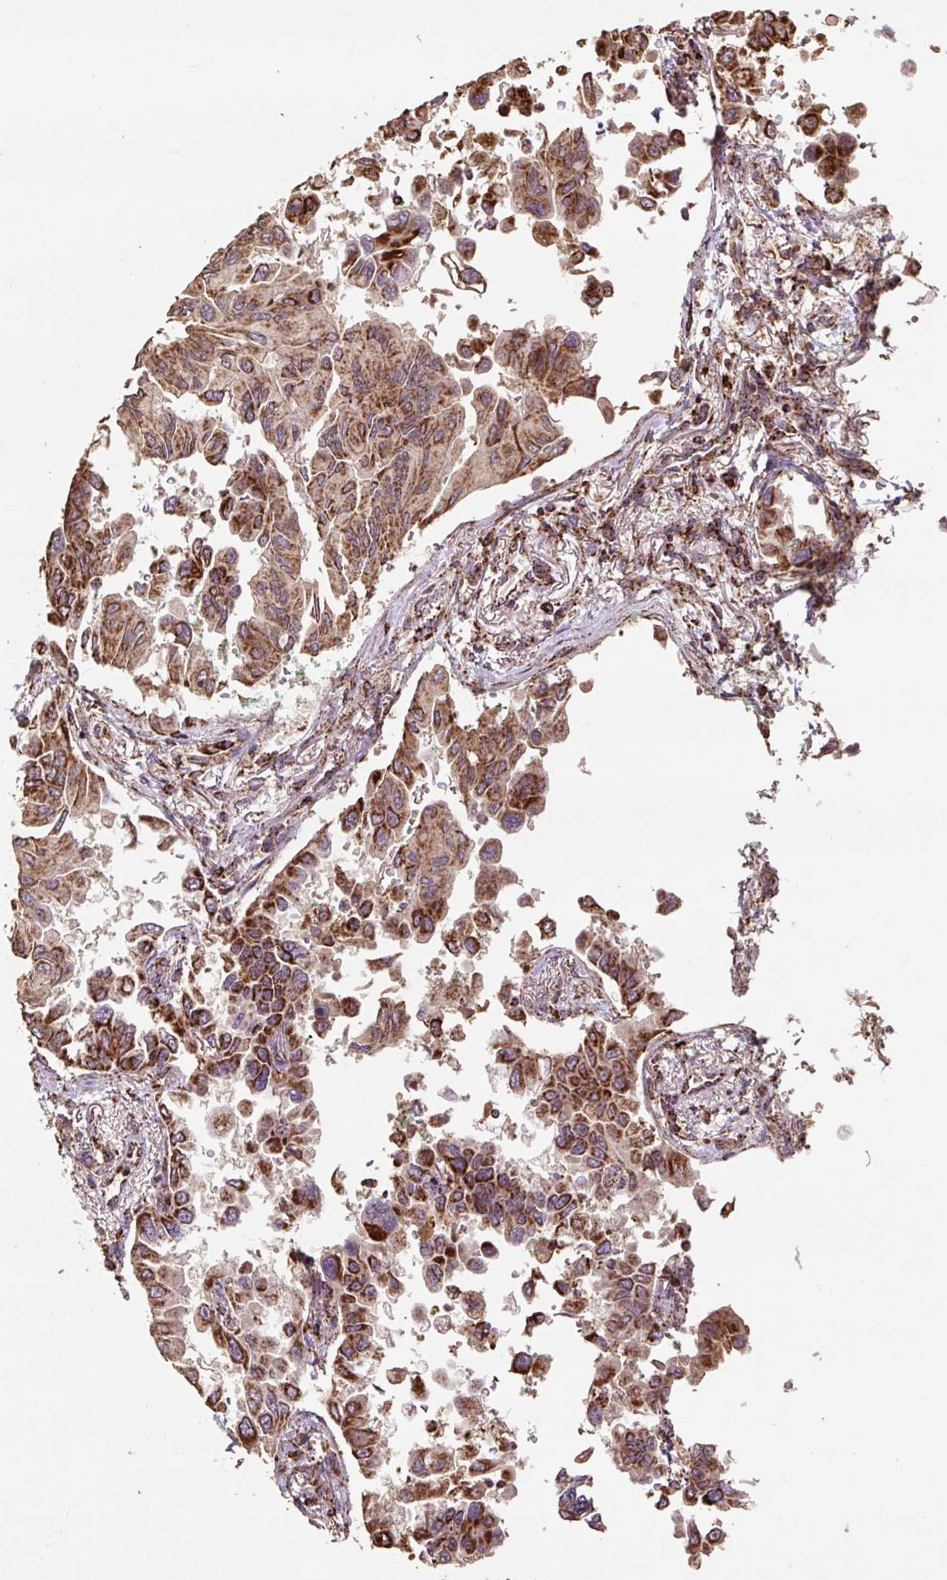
{"staining": {"intensity": "moderate", "quantity": ">75%", "location": "cytoplasmic/membranous"}, "tissue": "lung cancer", "cell_type": "Tumor cells", "image_type": "cancer", "snomed": [{"axis": "morphology", "description": "Adenocarcinoma, NOS"}, {"axis": "topography", "description": "Lung"}], "caption": "Immunohistochemistry micrograph of neoplastic tissue: lung adenocarcinoma stained using immunohistochemistry (IHC) demonstrates medium levels of moderate protein expression localized specifically in the cytoplasmic/membranous of tumor cells, appearing as a cytoplasmic/membranous brown color.", "gene": "ATP5F1A", "patient": {"sex": "female", "age": 67}}